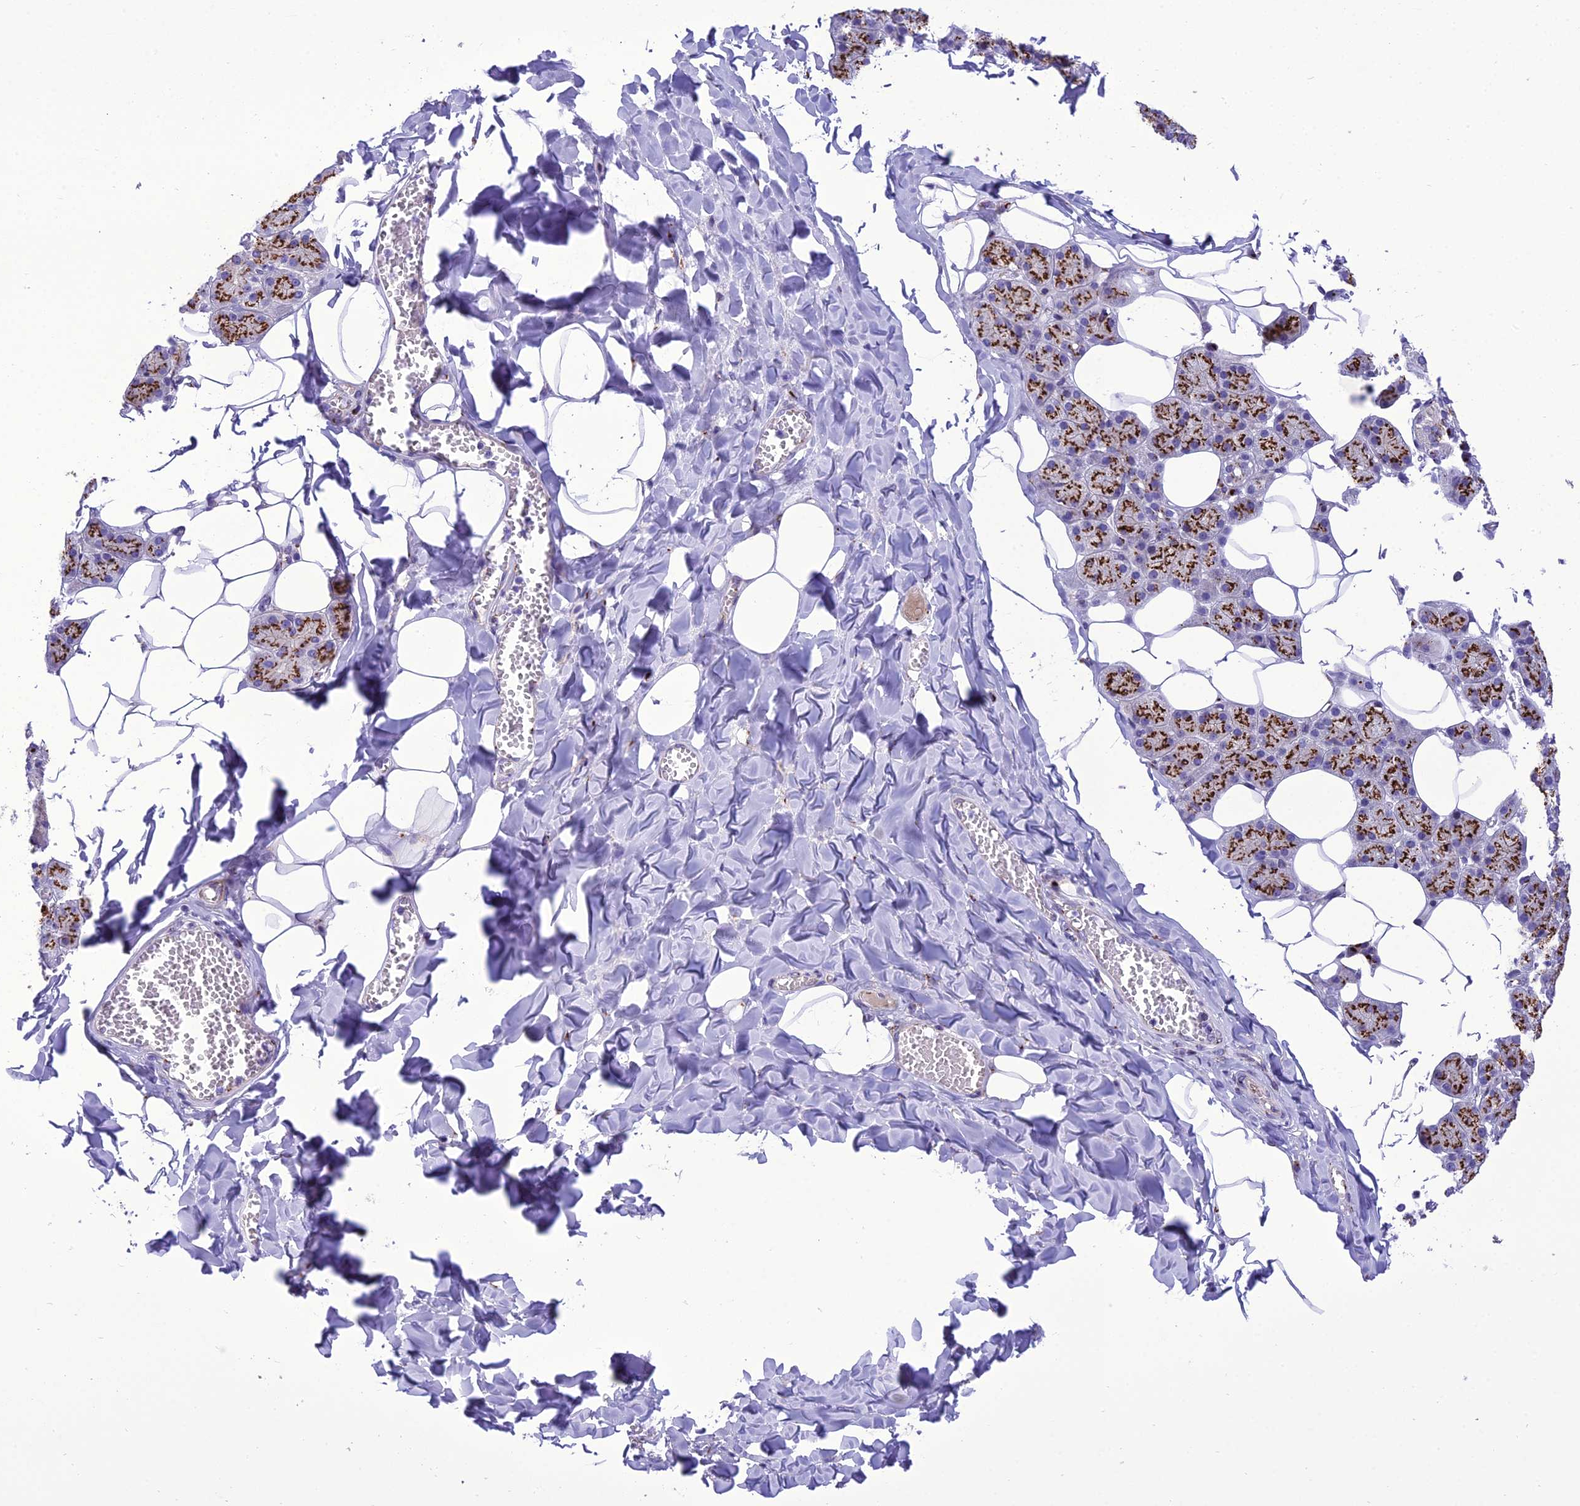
{"staining": {"intensity": "strong", "quantity": ">75%", "location": "cytoplasmic/membranous"}, "tissue": "salivary gland", "cell_type": "Glandular cells", "image_type": "normal", "snomed": [{"axis": "morphology", "description": "Normal tissue, NOS"}, {"axis": "topography", "description": "Salivary gland"}], "caption": "Glandular cells exhibit strong cytoplasmic/membranous expression in approximately >75% of cells in unremarkable salivary gland.", "gene": "GOLM2", "patient": {"sex": "female", "age": 33}}